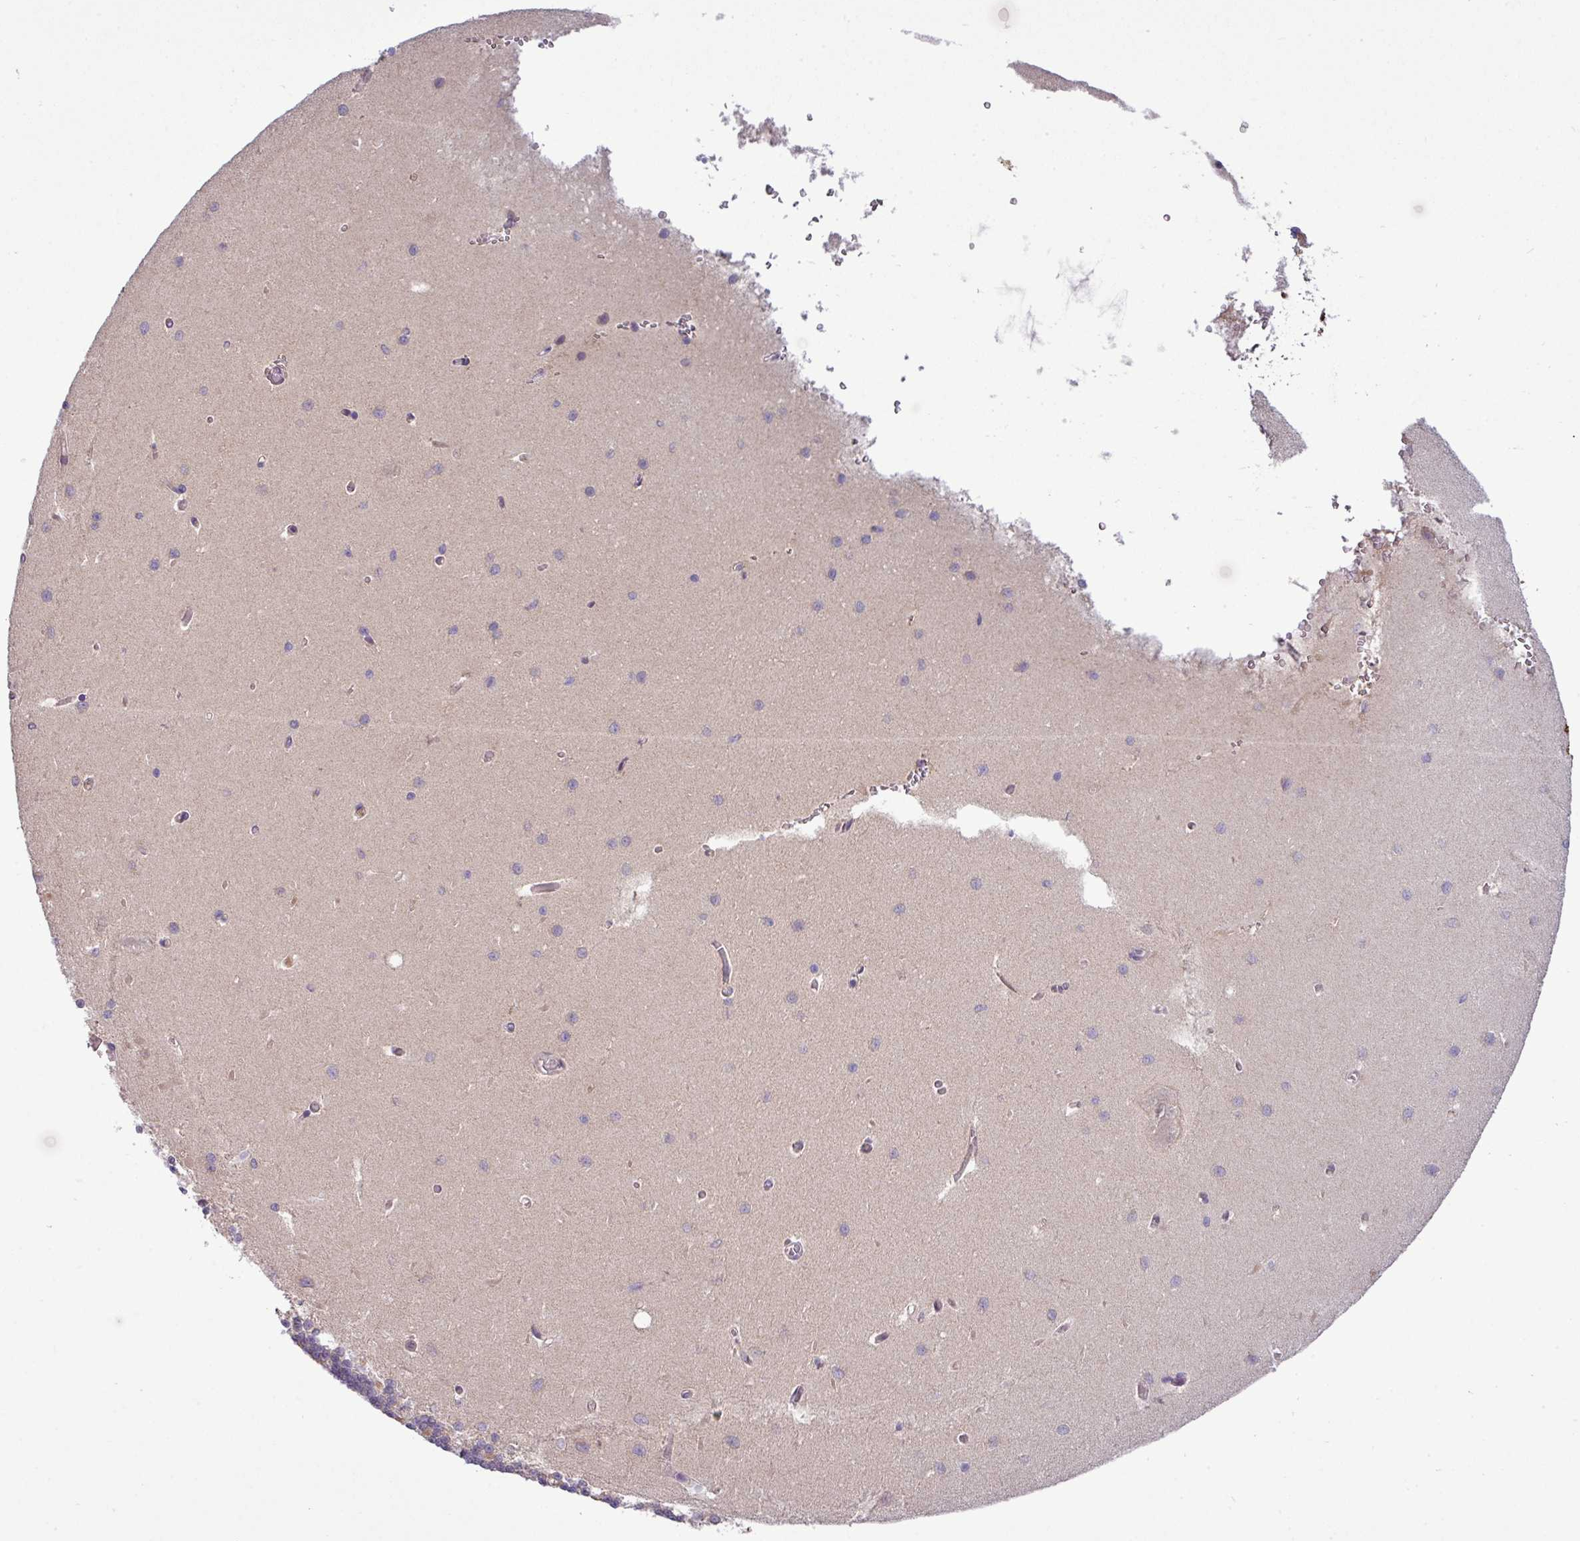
{"staining": {"intensity": "moderate", "quantity": "25%-75%", "location": "cytoplasmic/membranous"}, "tissue": "cerebellum", "cell_type": "Cells in granular layer", "image_type": "normal", "snomed": [{"axis": "morphology", "description": "Normal tissue, NOS"}, {"axis": "topography", "description": "Cerebellum"}], "caption": "Brown immunohistochemical staining in normal cerebellum exhibits moderate cytoplasmic/membranous expression in approximately 25%-75% of cells in granular layer.", "gene": "TMEM62", "patient": {"sex": "male", "age": 37}}